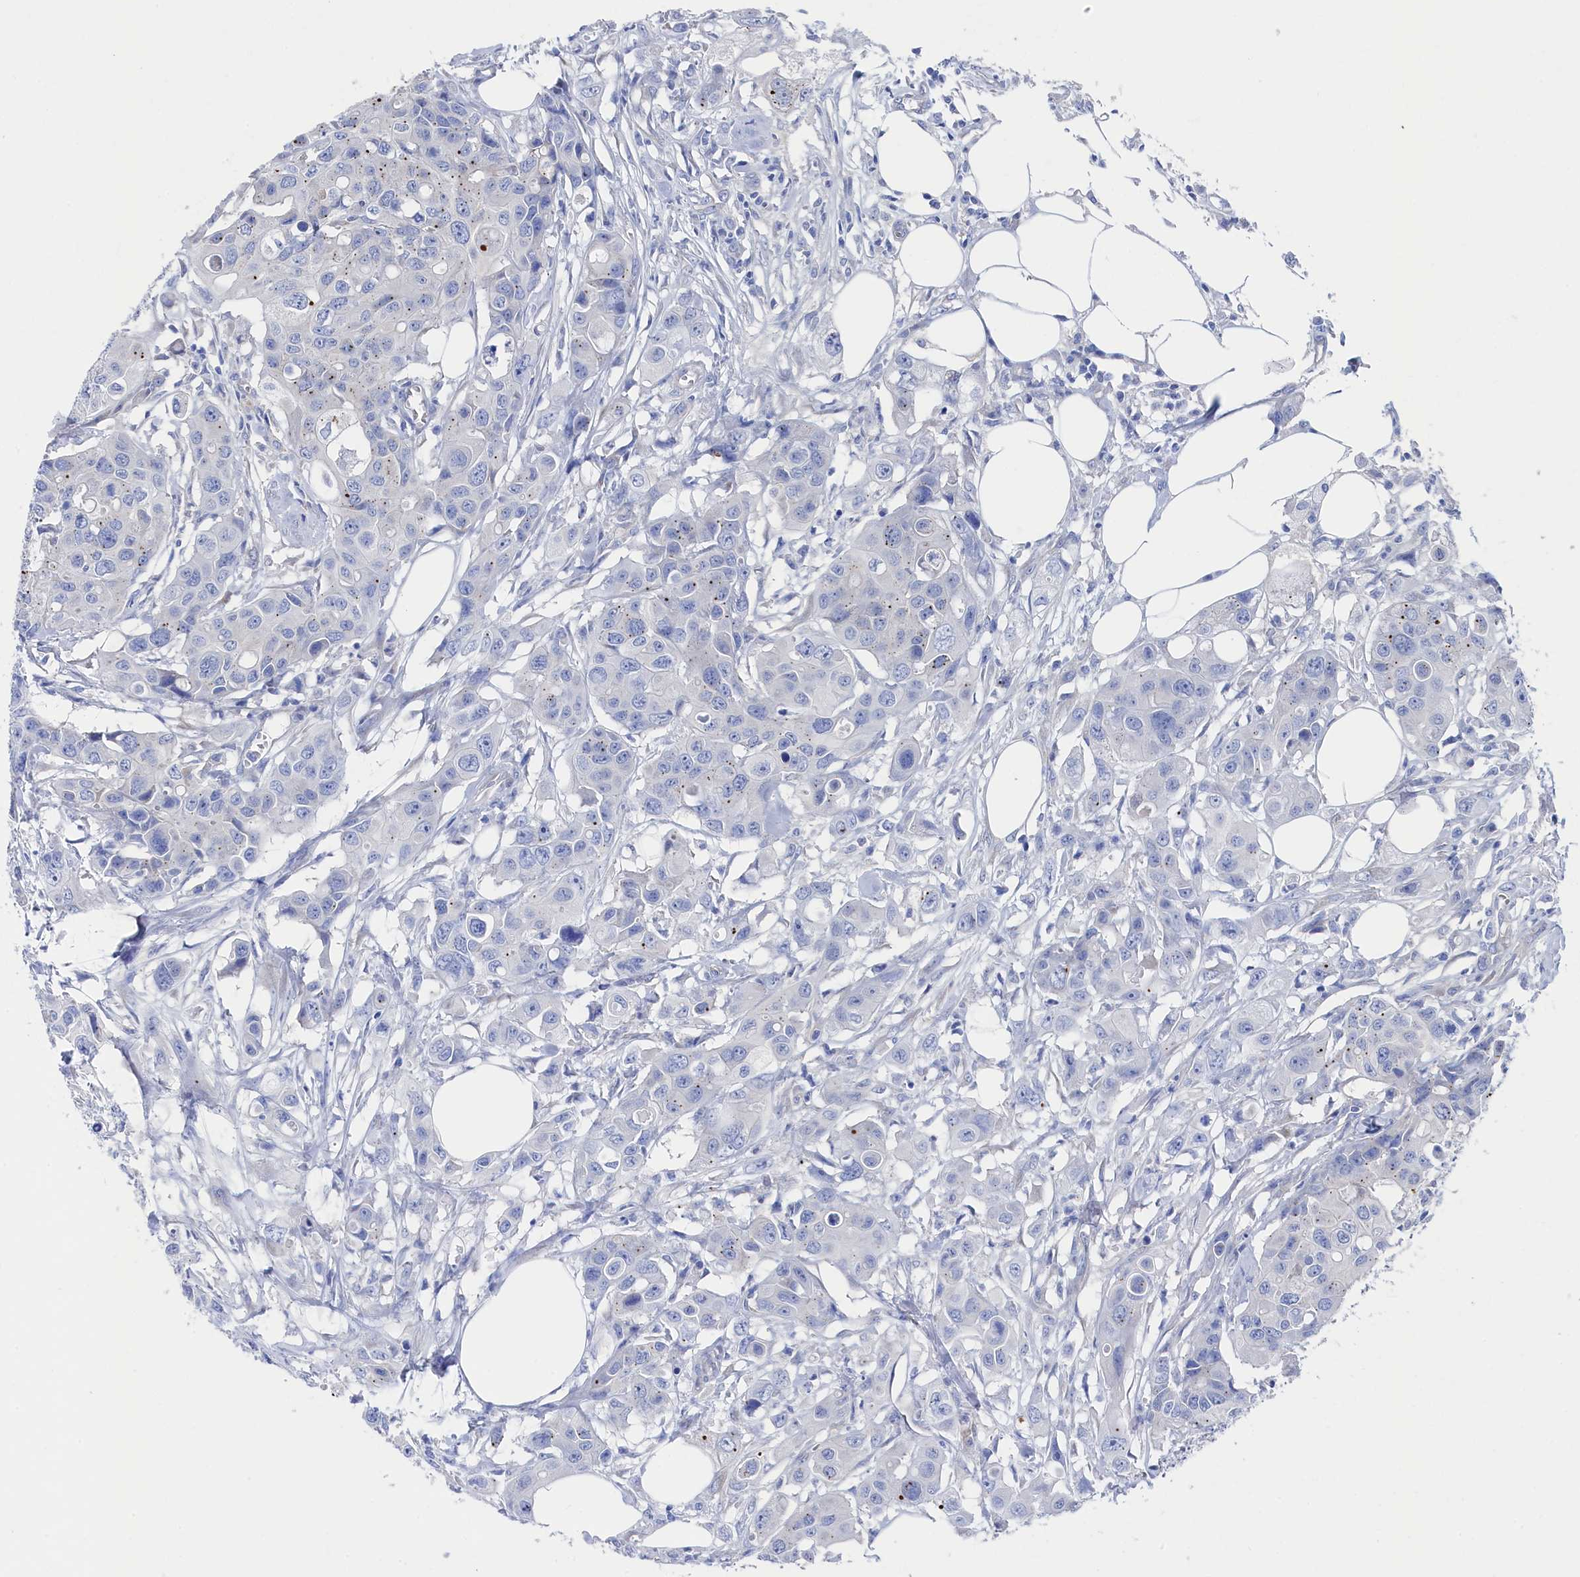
{"staining": {"intensity": "negative", "quantity": "none", "location": "none"}, "tissue": "colorectal cancer", "cell_type": "Tumor cells", "image_type": "cancer", "snomed": [{"axis": "morphology", "description": "Adenocarcinoma, NOS"}, {"axis": "topography", "description": "Colon"}], "caption": "Image shows no protein positivity in tumor cells of colorectal adenocarcinoma tissue.", "gene": "TMOD2", "patient": {"sex": "male", "age": 77}}